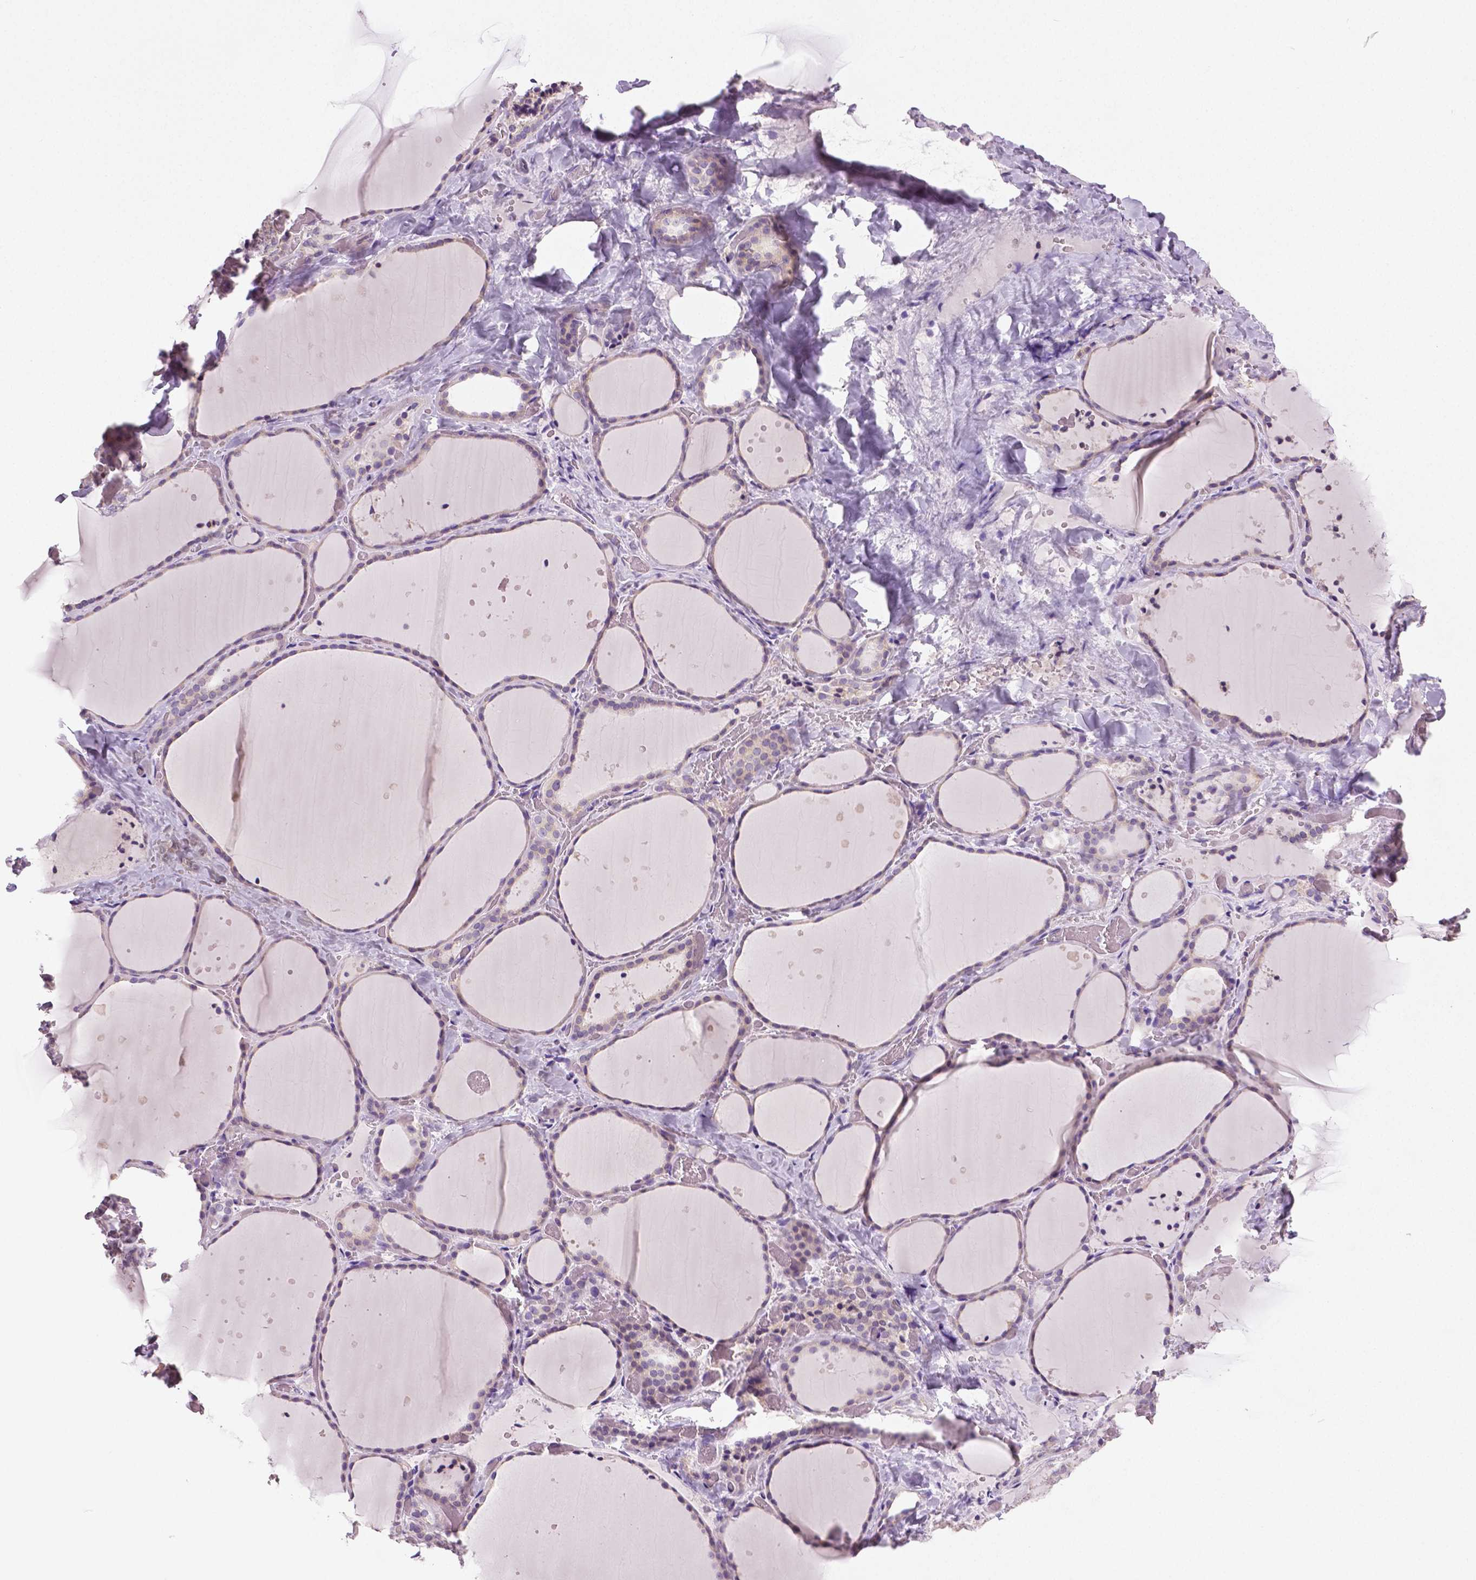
{"staining": {"intensity": "weak", "quantity": "<25%", "location": "cytoplasmic/membranous"}, "tissue": "thyroid gland", "cell_type": "Glandular cells", "image_type": "normal", "snomed": [{"axis": "morphology", "description": "Normal tissue, NOS"}, {"axis": "topography", "description": "Thyroid gland"}], "caption": "Immunohistochemistry photomicrograph of benign thyroid gland stained for a protein (brown), which demonstrates no positivity in glandular cells.", "gene": "DNAH12", "patient": {"sex": "female", "age": 36}}